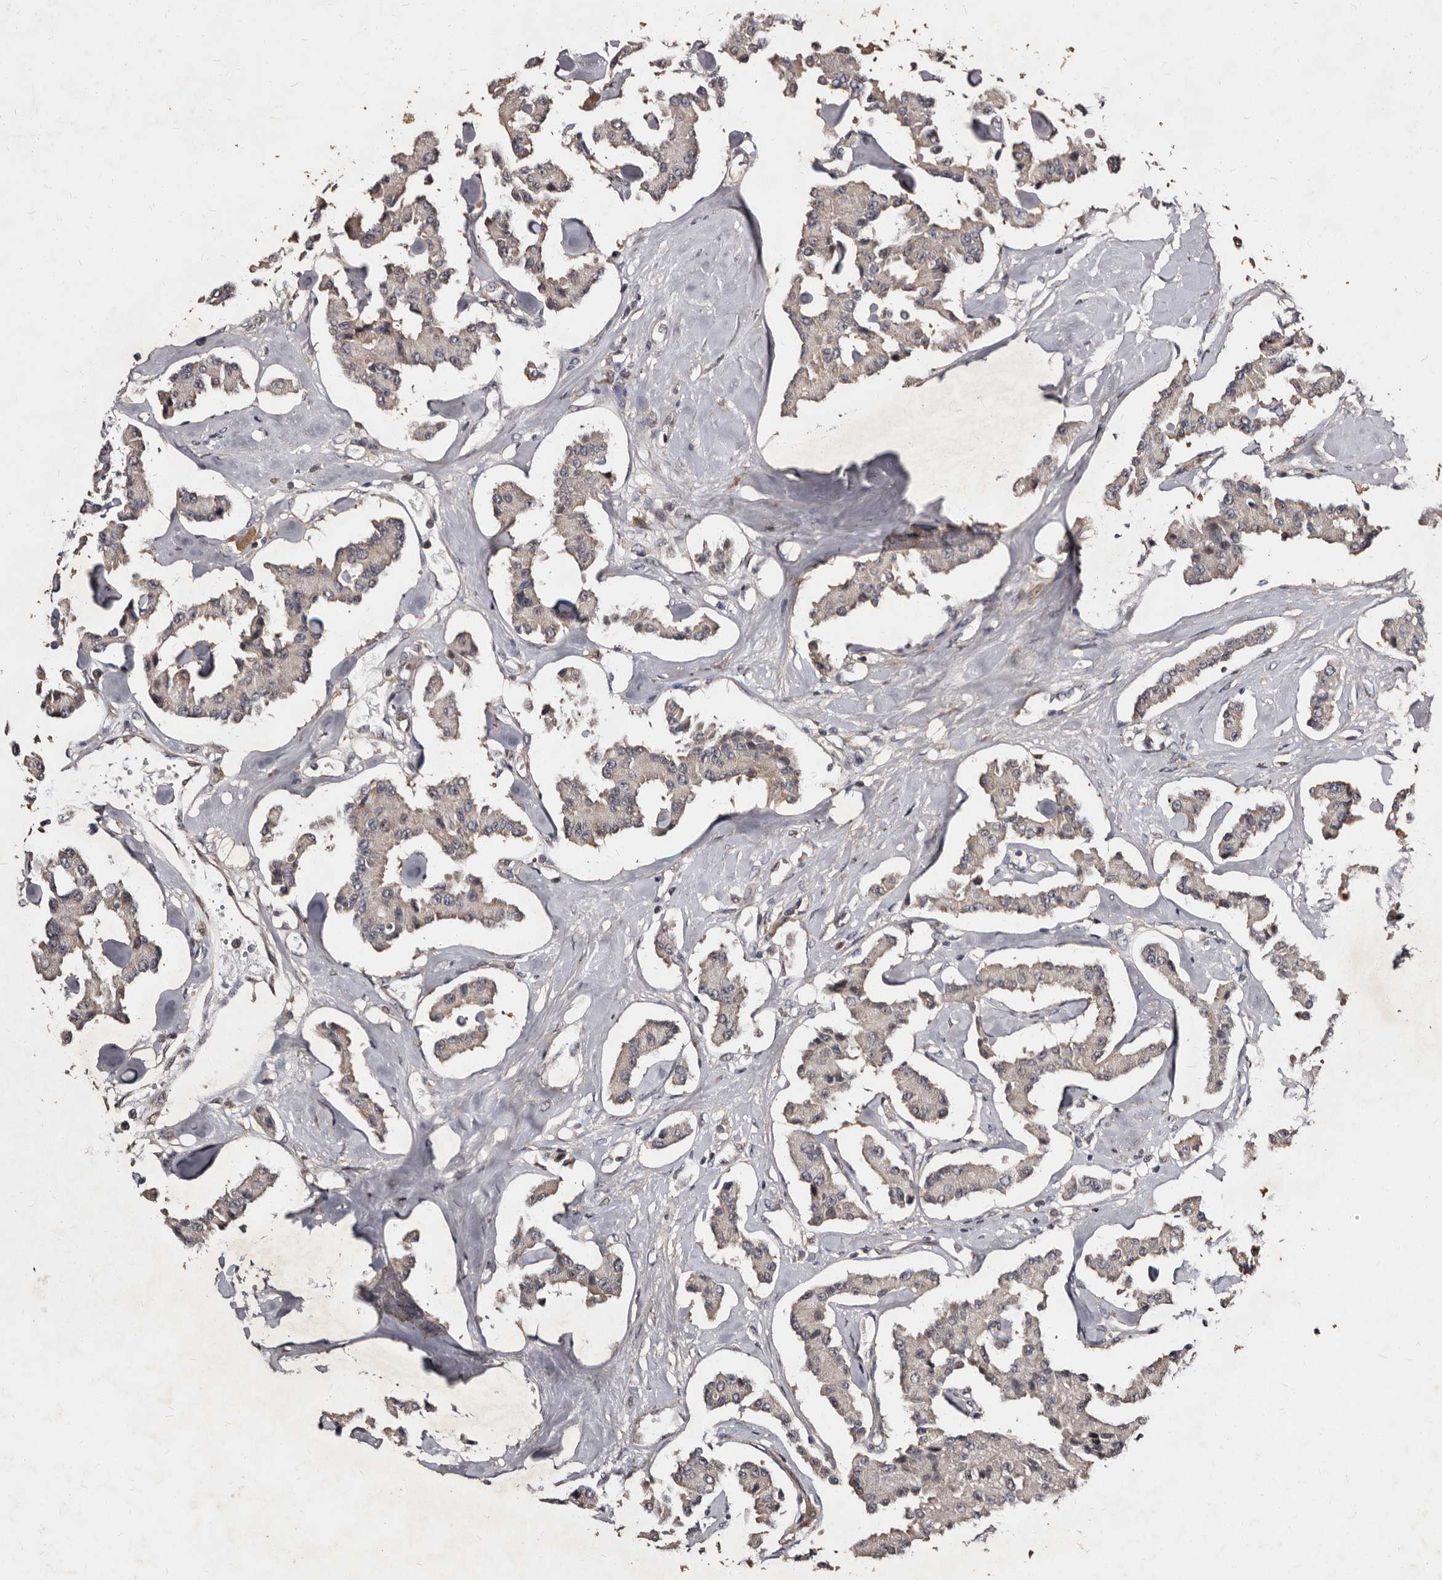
{"staining": {"intensity": "negative", "quantity": "none", "location": "none"}, "tissue": "carcinoid", "cell_type": "Tumor cells", "image_type": "cancer", "snomed": [{"axis": "morphology", "description": "Carcinoid, malignant, NOS"}, {"axis": "topography", "description": "Pancreas"}], "caption": "DAB immunohistochemical staining of carcinoid (malignant) demonstrates no significant expression in tumor cells. (DAB immunohistochemistry (IHC), high magnification).", "gene": "MKRN3", "patient": {"sex": "male", "age": 41}}